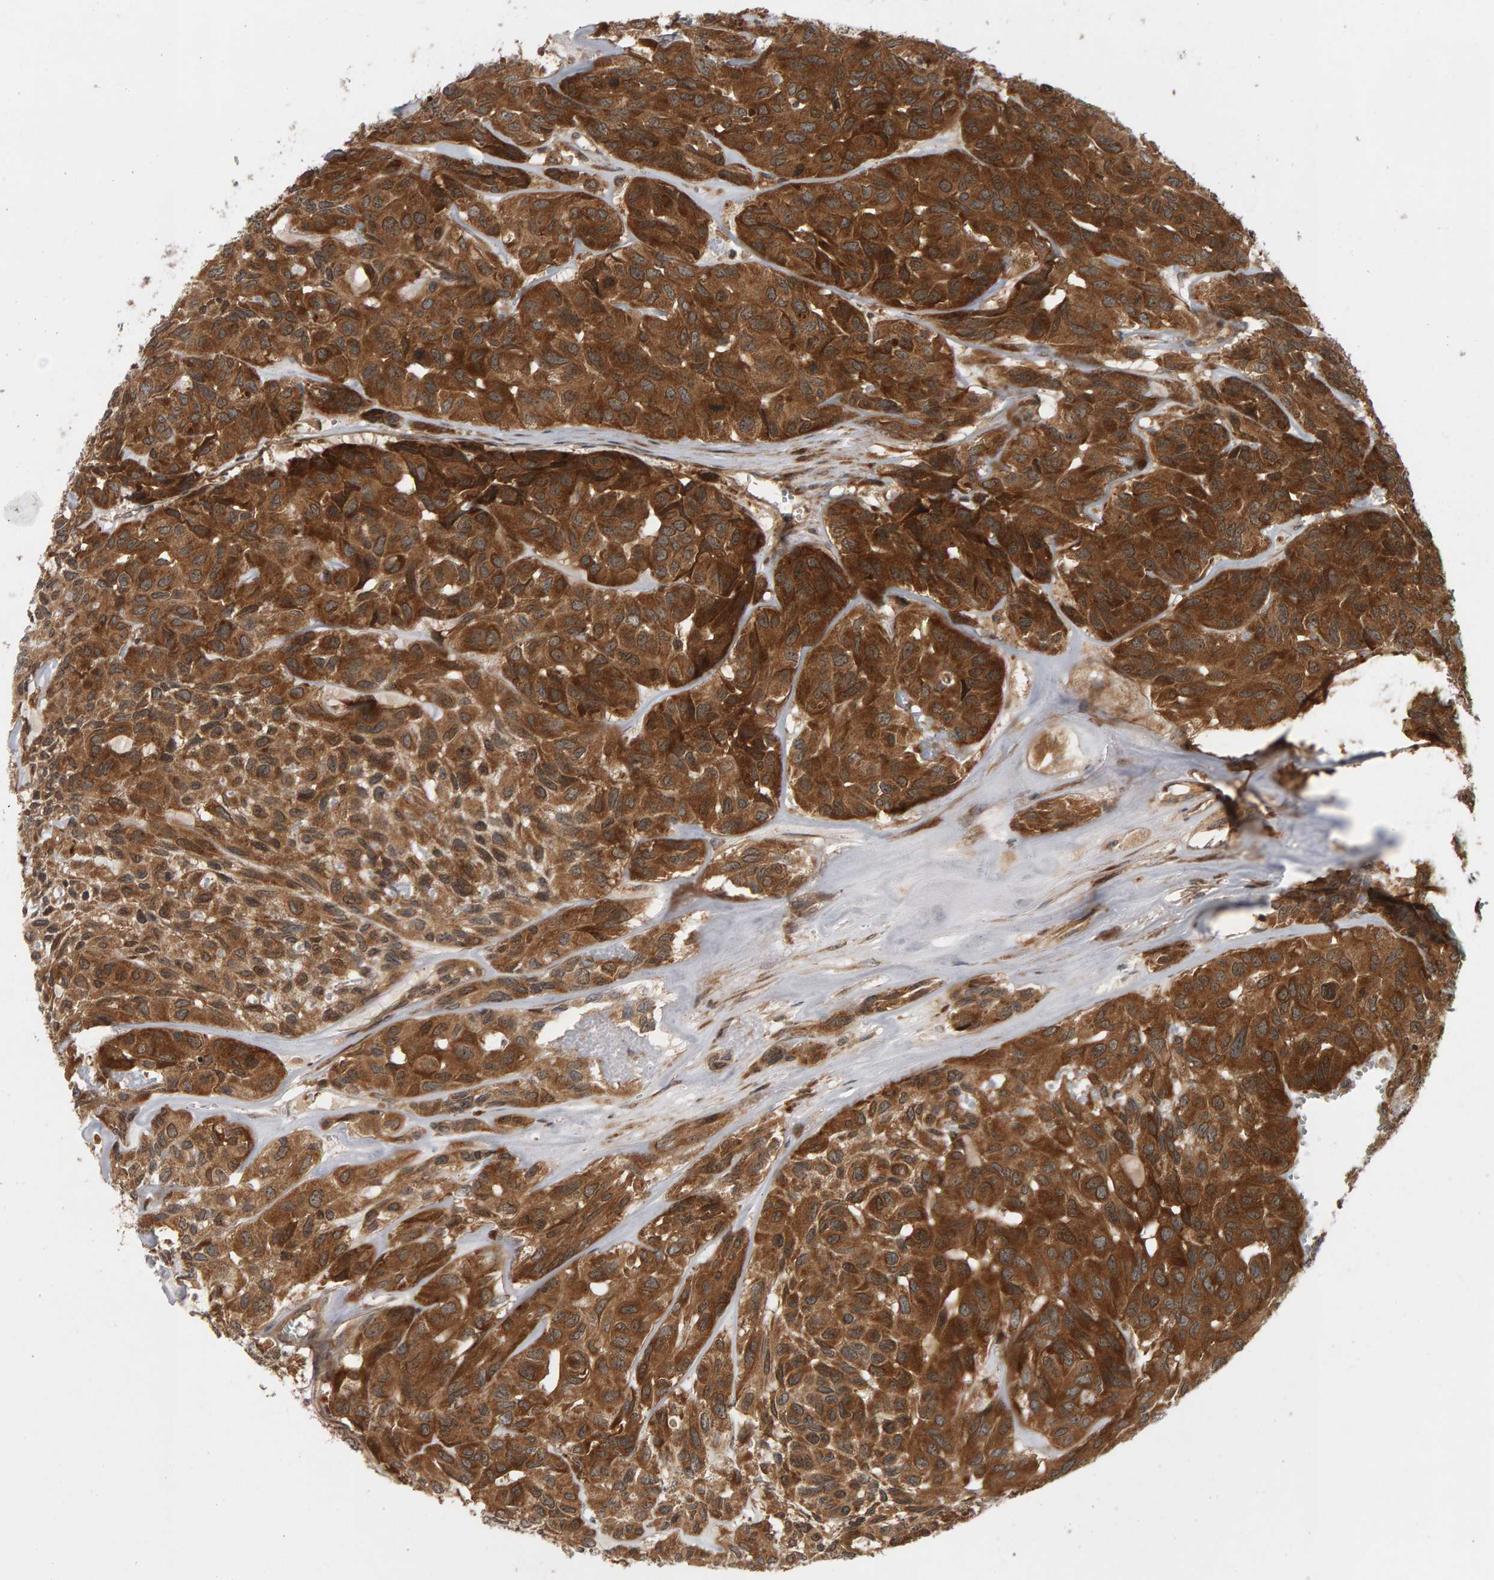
{"staining": {"intensity": "strong", "quantity": ">75%", "location": "cytoplasmic/membranous"}, "tissue": "head and neck cancer", "cell_type": "Tumor cells", "image_type": "cancer", "snomed": [{"axis": "morphology", "description": "Adenocarcinoma, NOS"}, {"axis": "topography", "description": "Salivary gland, NOS"}, {"axis": "topography", "description": "Head-Neck"}], "caption": "This is an image of immunohistochemistry (IHC) staining of head and neck adenocarcinoma, which shows strong expression in the cytoplasmic/membranous of tumor cells.", "gene": "BAHCC1", "patient": {"sex": "female", "age": 76}}